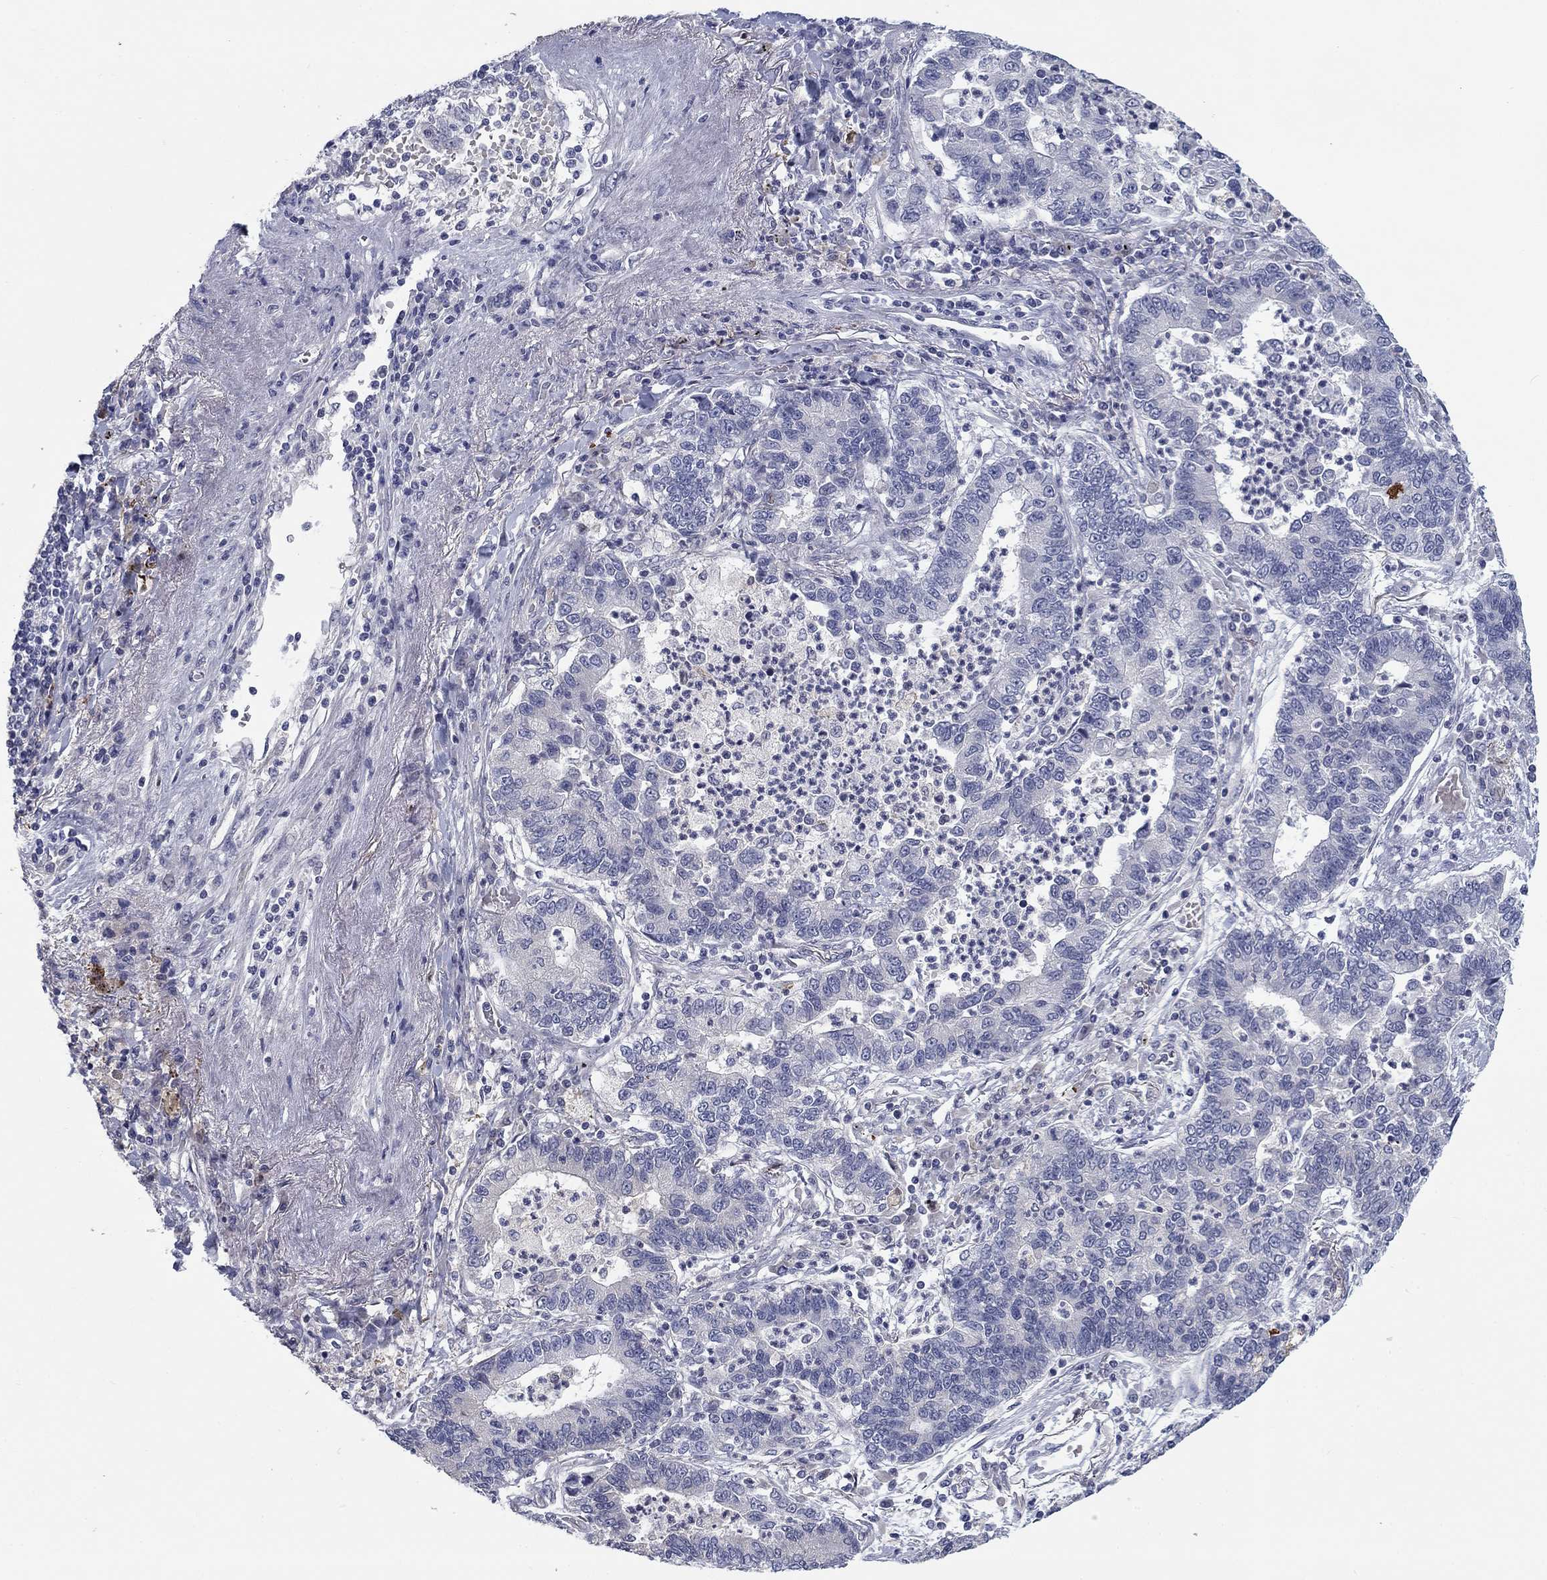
{"staining": {"intensity": "negative", "quantity": "none", "location": "none"}, "tissue": "lung cancer", "cell_type": "Tumor cells", "image_type": "cancer", "snomed": [{"axis": "morphology", "description": "Adenocarcinoma, NOS"}, {"axis": "topography", "description": "Lung"}], "caption": "Immunohistochemical staining of human lung cancer reveals no significant positivity in tumor cells.", "gene": "CALB1", "patient": {"sex": "female", "age": 57}}